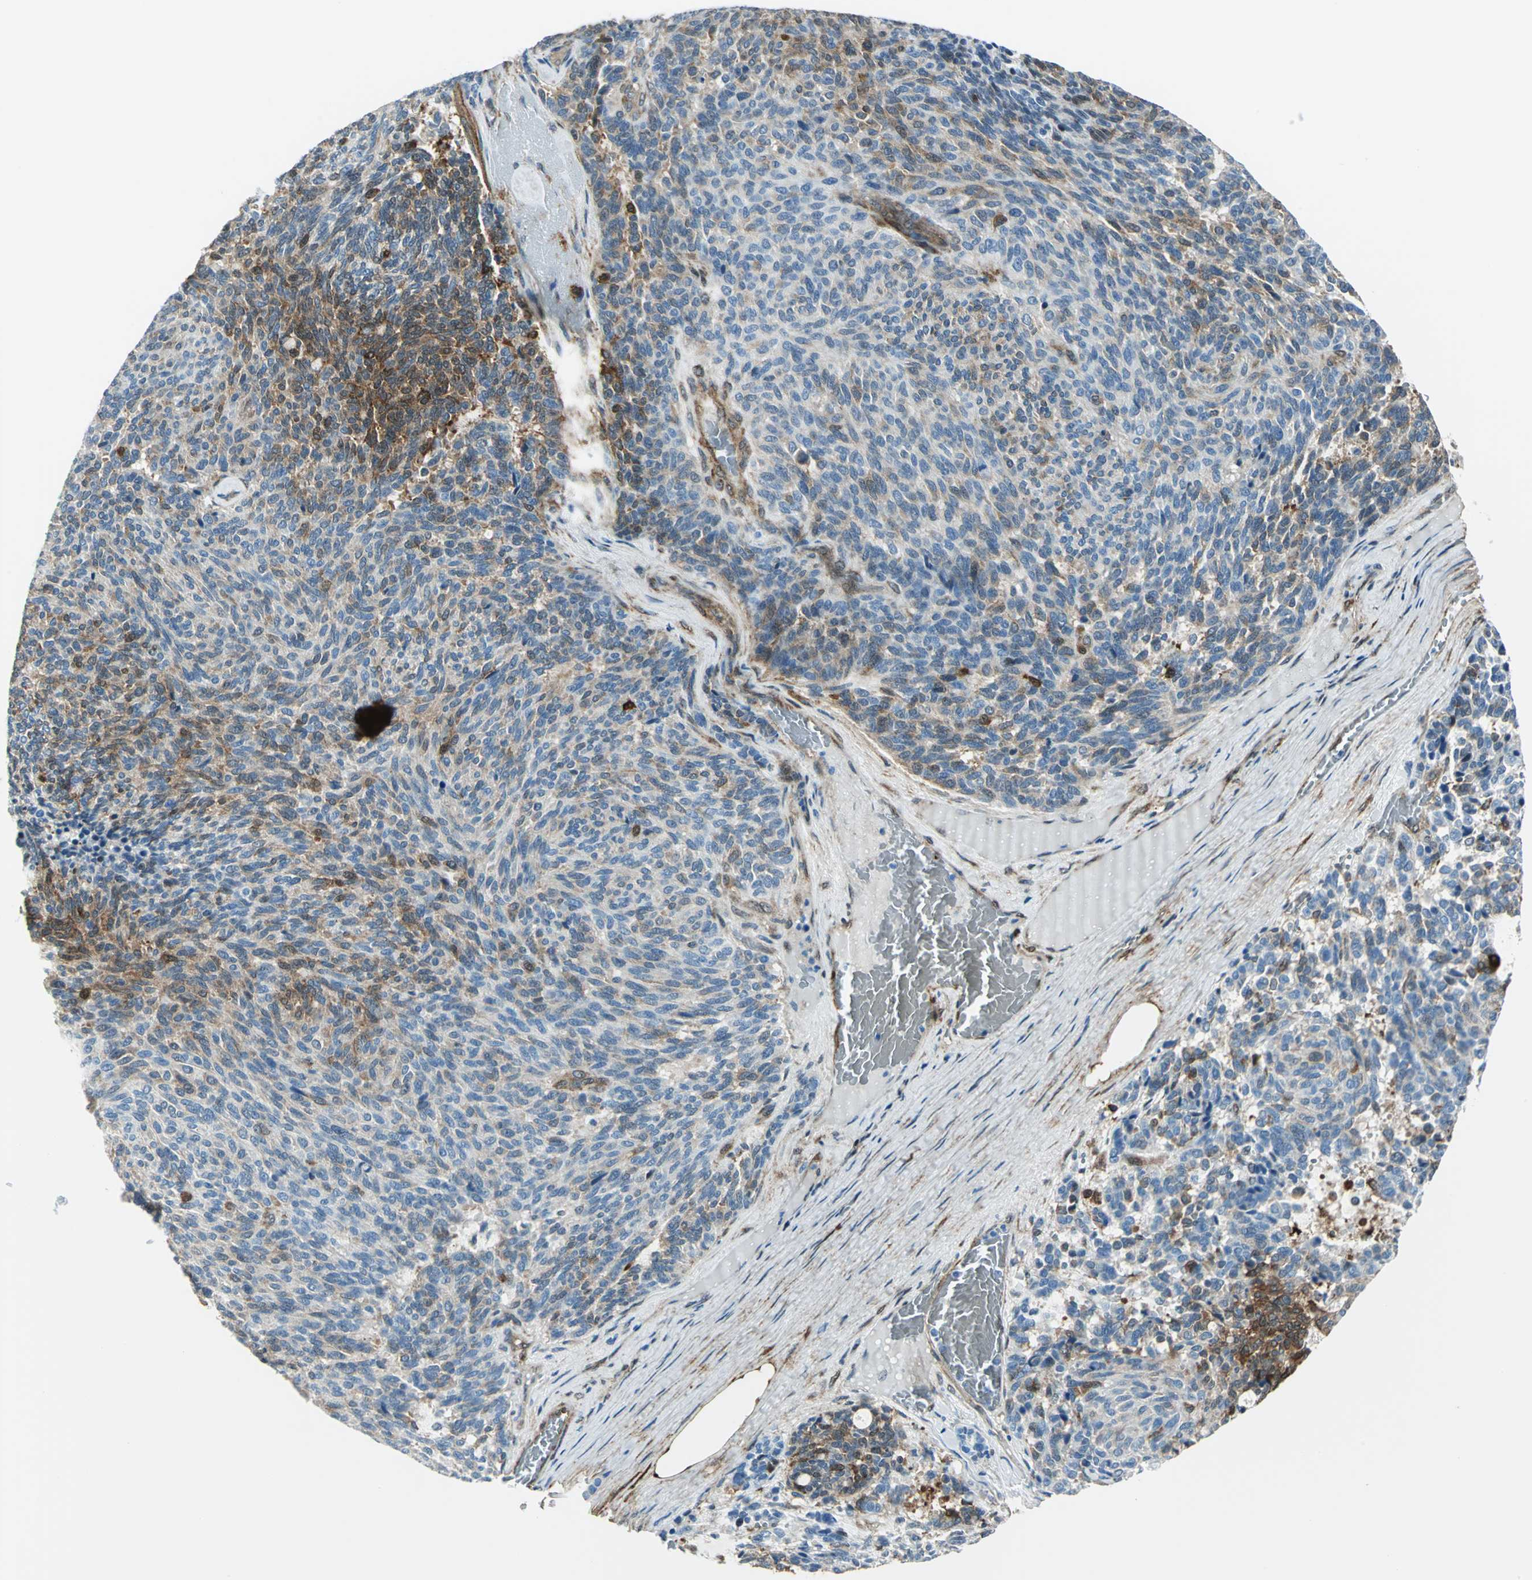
{"staining": {"intensity": "strong", "quantity": "25%-75%", "location": "cytoplasmic/membranous"}, "tissue": "carcinoid", "cell_type": "Tumor cells", "image_type": "cancer", "snomed": [{"axis": "morphology", "description": "Carcinoid, malignant, NOS"}, {"axis": "topography", "description": "Pancreas"}], "caption": "An image of human carcinoid (malignant) stained for a protein demonstrates strong cytoplasmic/membranous brown staining in tumor cells. Nuclei are stained in blue.", "gene": "HSPB1", "patient": {"sex": "female", "age": 54}}